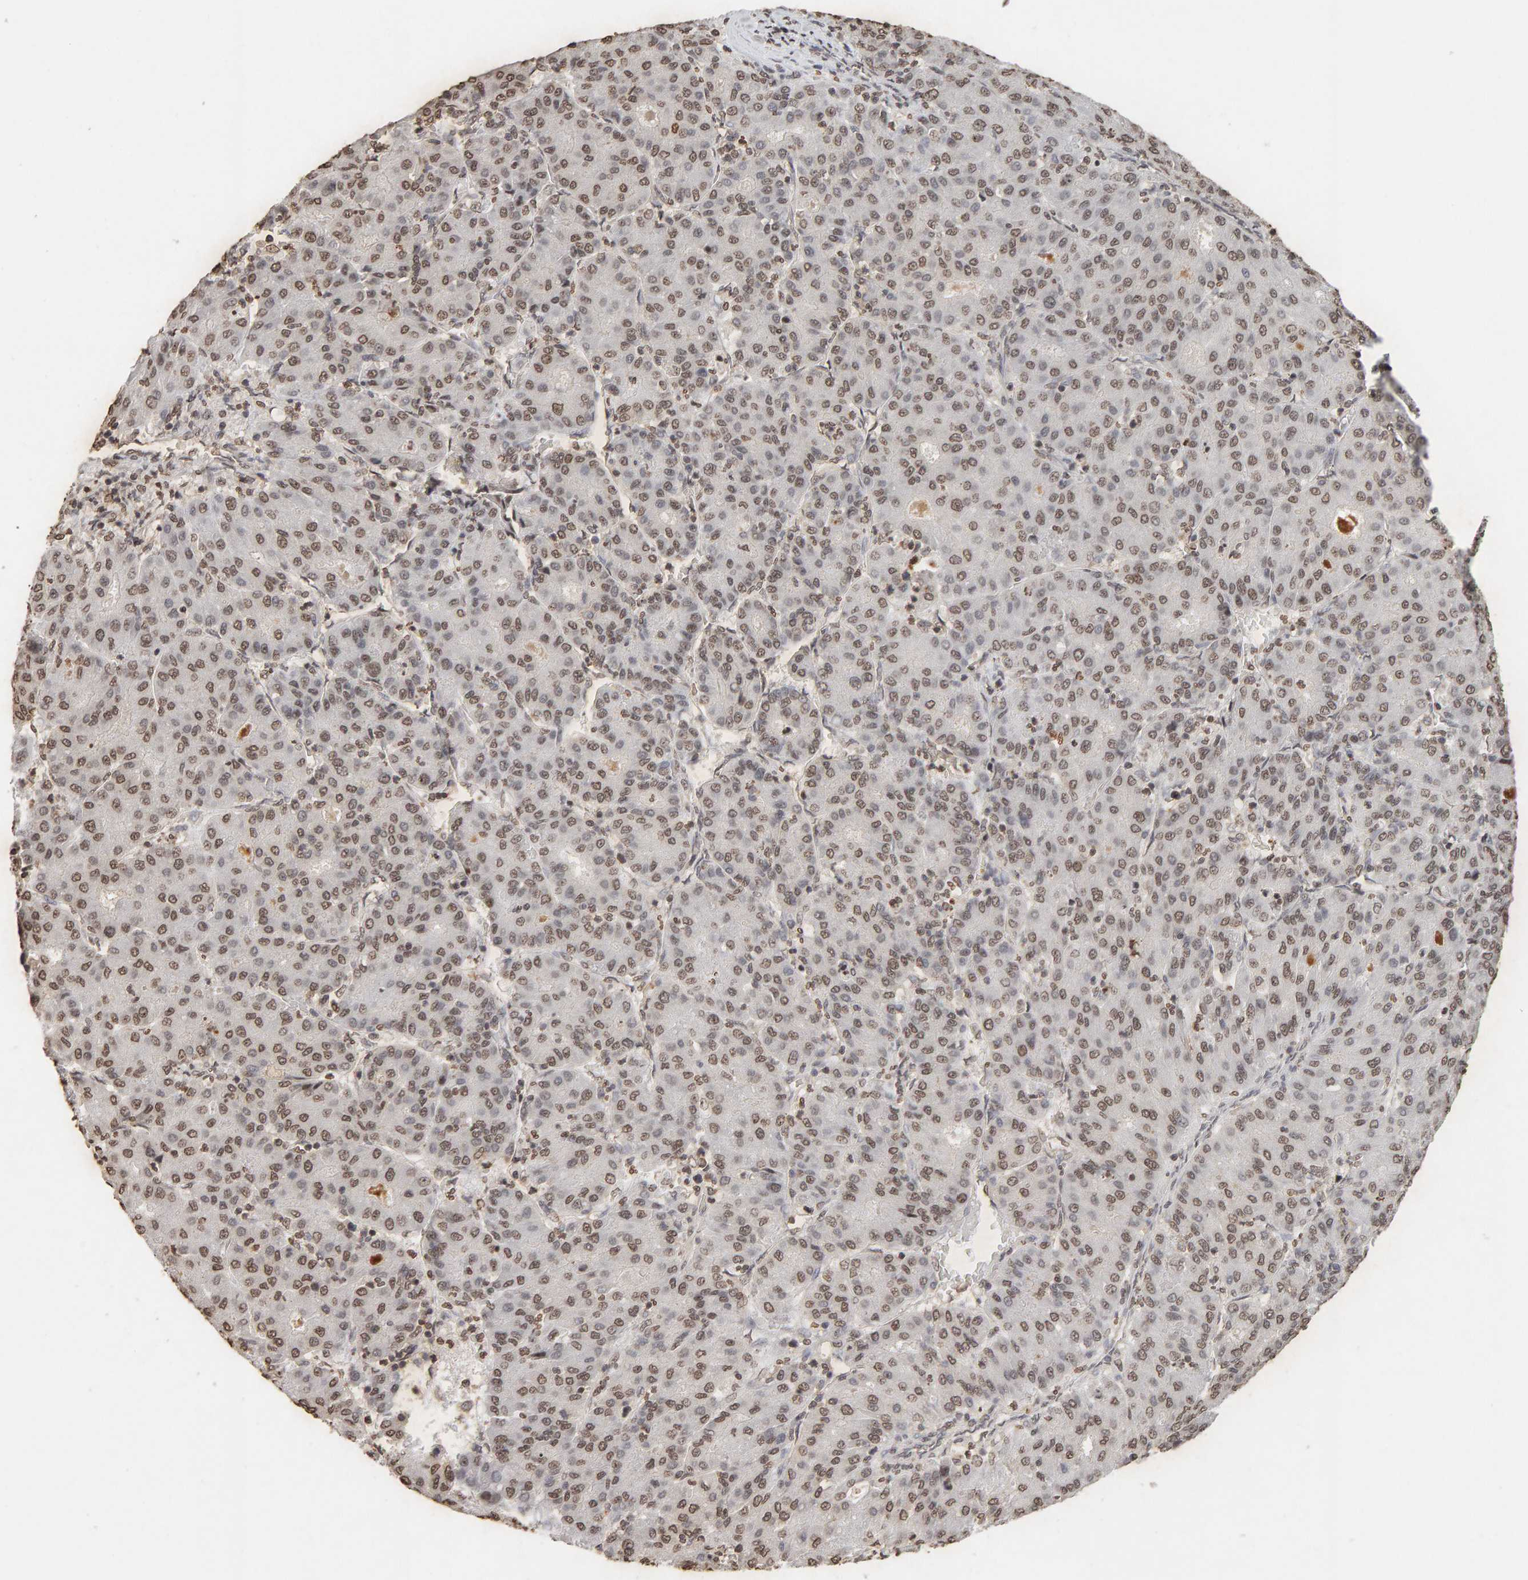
{"staining": {"intensity": "weak", "quantity": ">75%", "location": "nuclear"}, "tissue": "liver cancer", "cell_type": "Tumor cells", "image_type": "cancer", "snomed": [{"axis": "morphology", "description": "Carcinoma, Hepatocellular, NOS"}, {"axis": "topography", "description": "Liver"}], "caption": "A high-resolution micrograph shows immunohistochemistry (IHC) staining of liver cancer (hepatocellular carcinoma), which demonstrates weak nuclear positivity in approximately >75% of tumor cells.", "gene": "DNAJB5", "patient": {"sex": "male", "age": 65}}